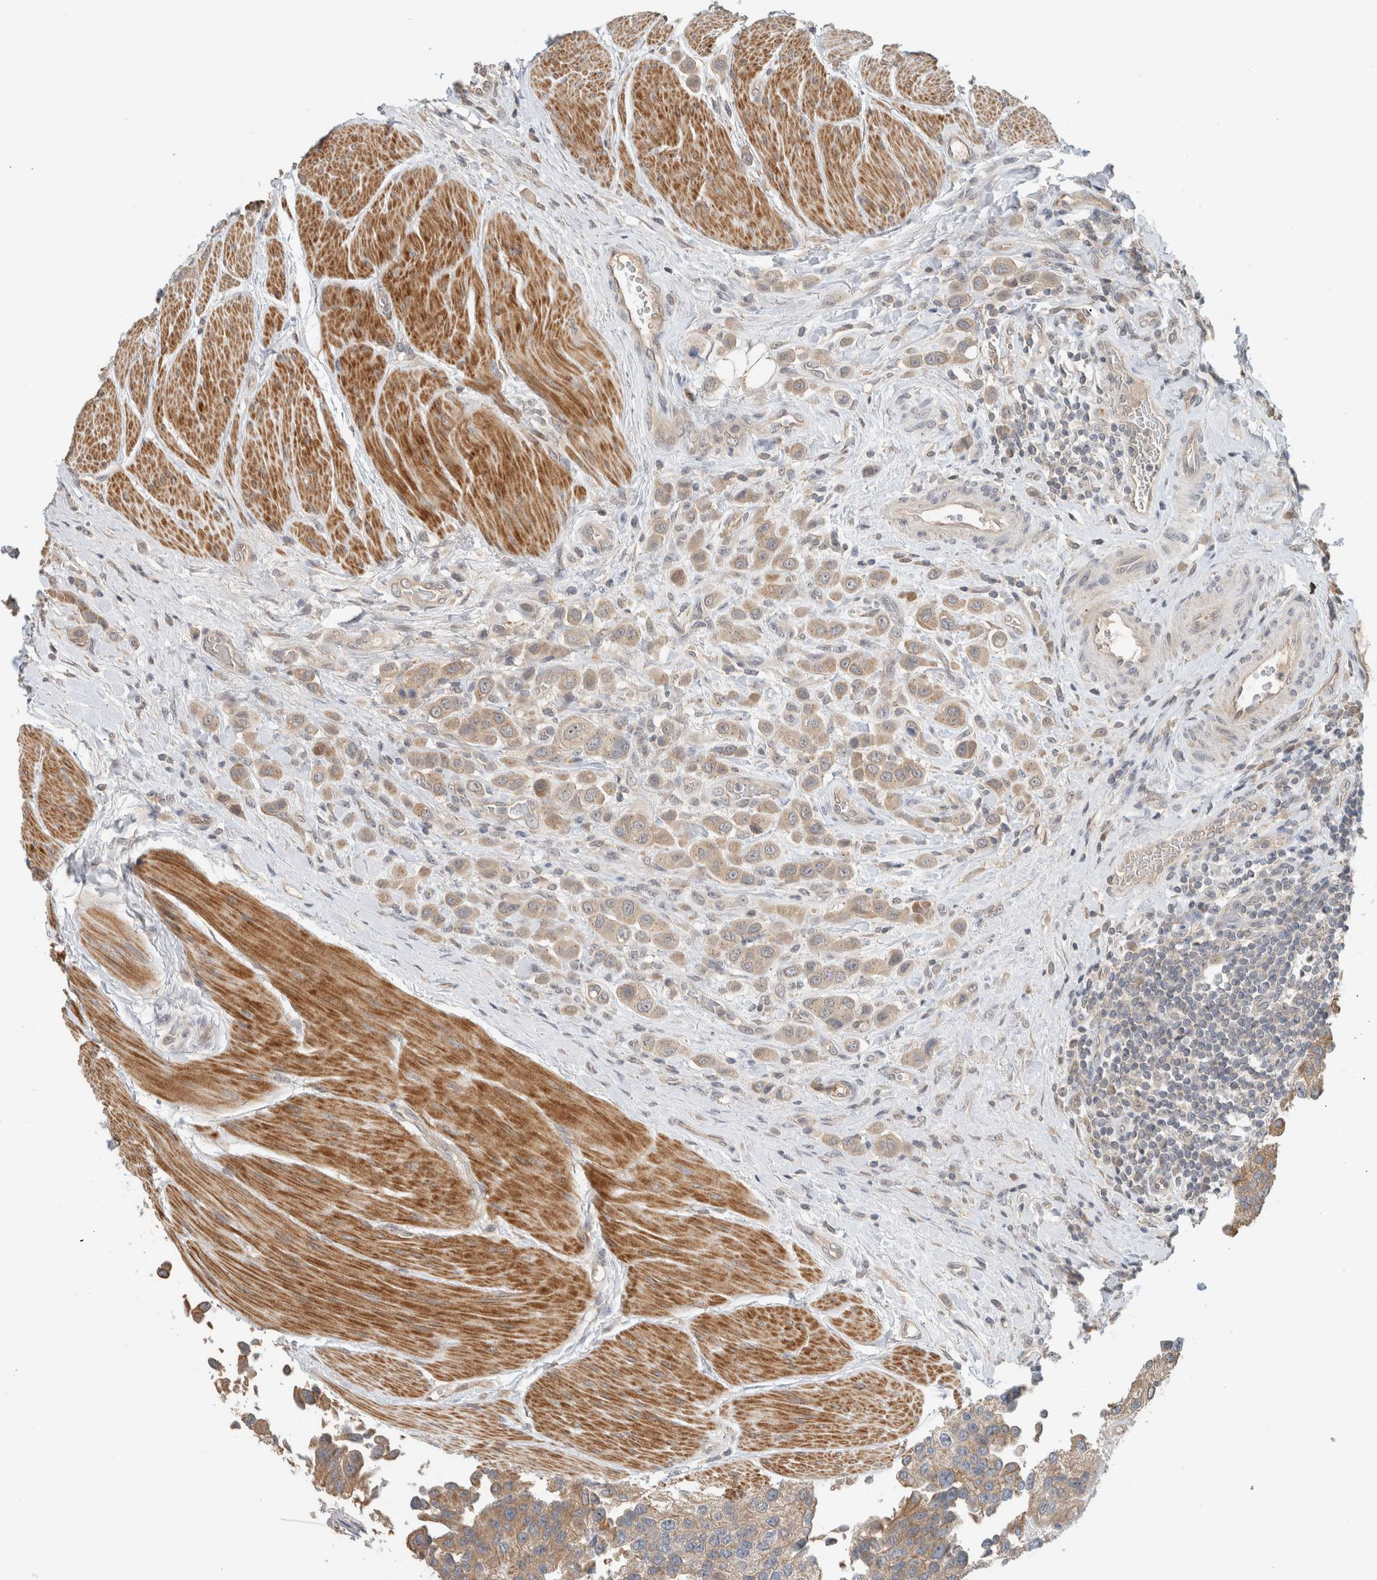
{"staining": {"intensity": "weak", "quantity": ">75%", "location": "cytoplasmic/membranous"}, "tissue": "urothelial cancer", "cell_type": "Tumor cells", "image_type": "cancer", "snomed": [{"axis": "morphology", "description": "Urothelial carcinoma, High grade"}, {"axis": "topography", "description": "Urinary bladder"}], "caption": "IHC (DAB) staining of urothelial carcinoma (high-grade) displays weak cytoplasmic/membranous protein expression in about >75% of tumor cells. (DAB (3,3'-diaminobenzidine) IHC, brown staining for protein, blue staining for nuclei).", "gene": "ERCC6L2", "patient": {"sex": "male", "age": 50}}